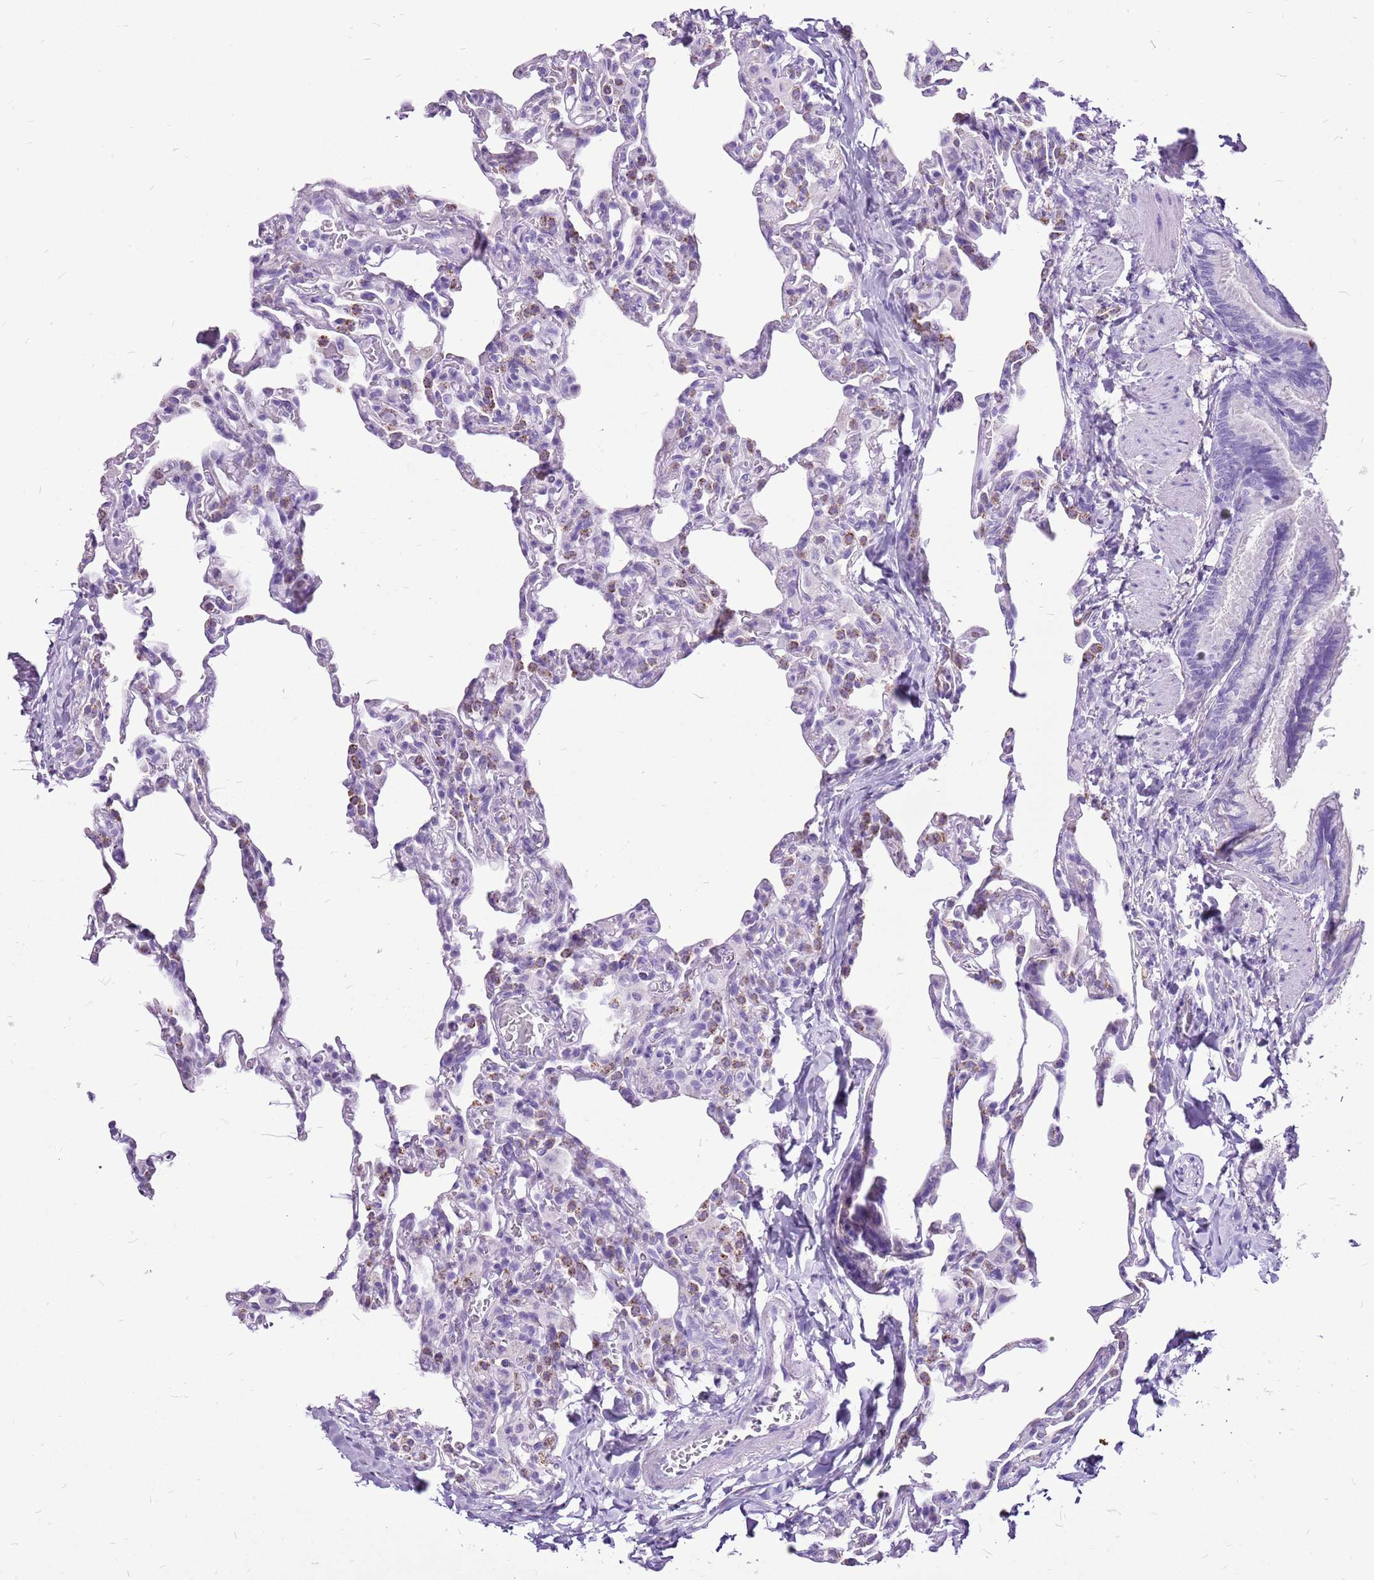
{"staining": {"intensity": "moderate", "quantity": "<25%", "location": "cytoplasmic/membranous"}, "tissue": "lung", "cell_type": "Alveolar cells", "image_type": "normal", "snomed": [{"axis": "morphology", "description": "Normal tissue, NOS"}, {"axis": "topography", "description": "Lung"}], "caption": "The image demonstrates staining of normal lung, revealing moderate cytoplasmic/membranous protein staining (brown color) within alveolar cells.", "gene": "ACSS3", "patient": {"sex": "male", "age": 20}}